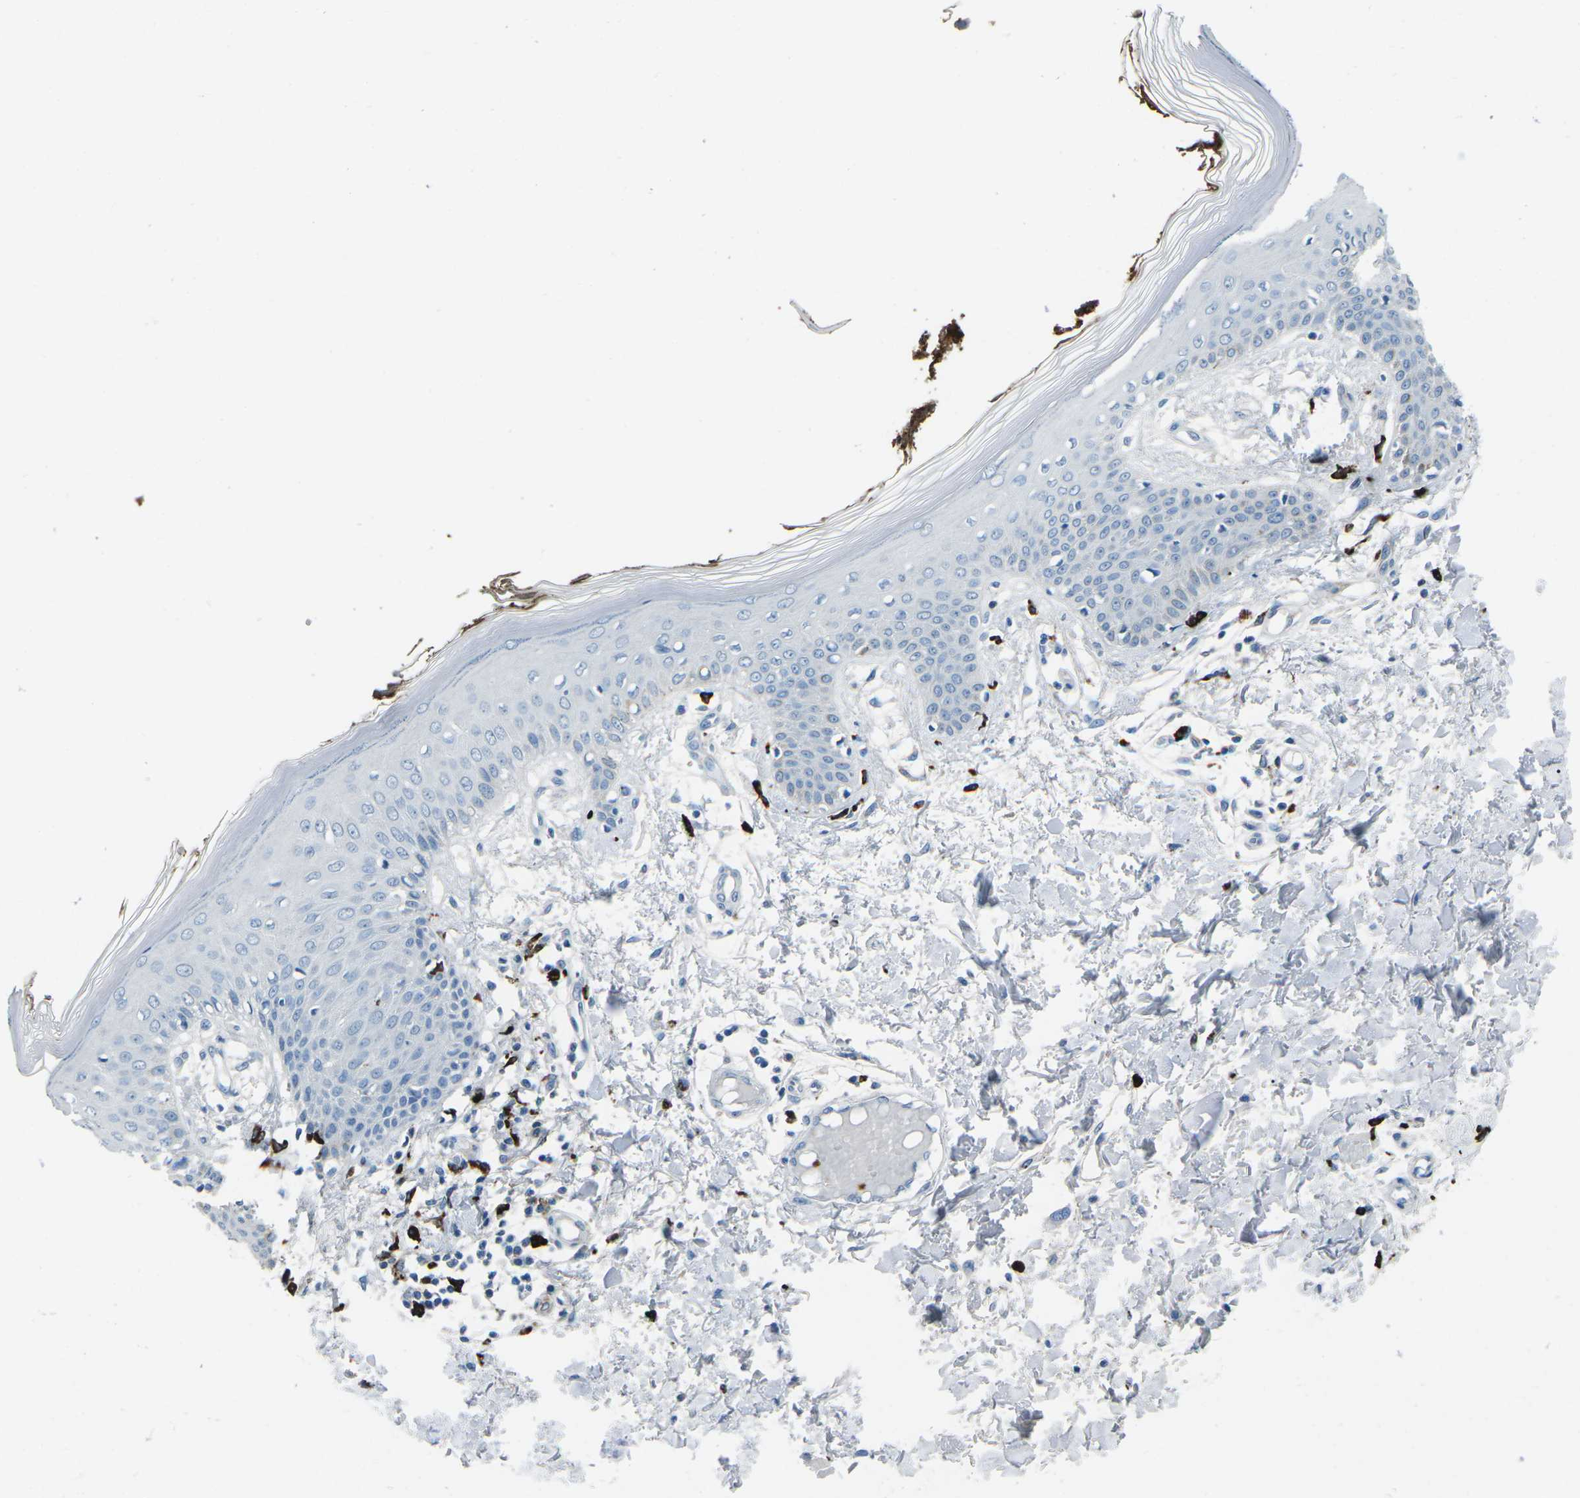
{"staining": {"intensity": "negative", "quantity": "none", "location": "none"}, "tissue": "skin", "cell_type": "Fibroblasts", "image_type": "normal", "snomed": [{"axis": "morphology", "description": "Normal tissue, NOS"}, {"axis": "topography", "description": "Skin"}], "caption": "The histopathology image reveals no significant expression in fibroblasts of skin.", "gene": "FCN1", "patient": {"sex": "male", "age": 53}}